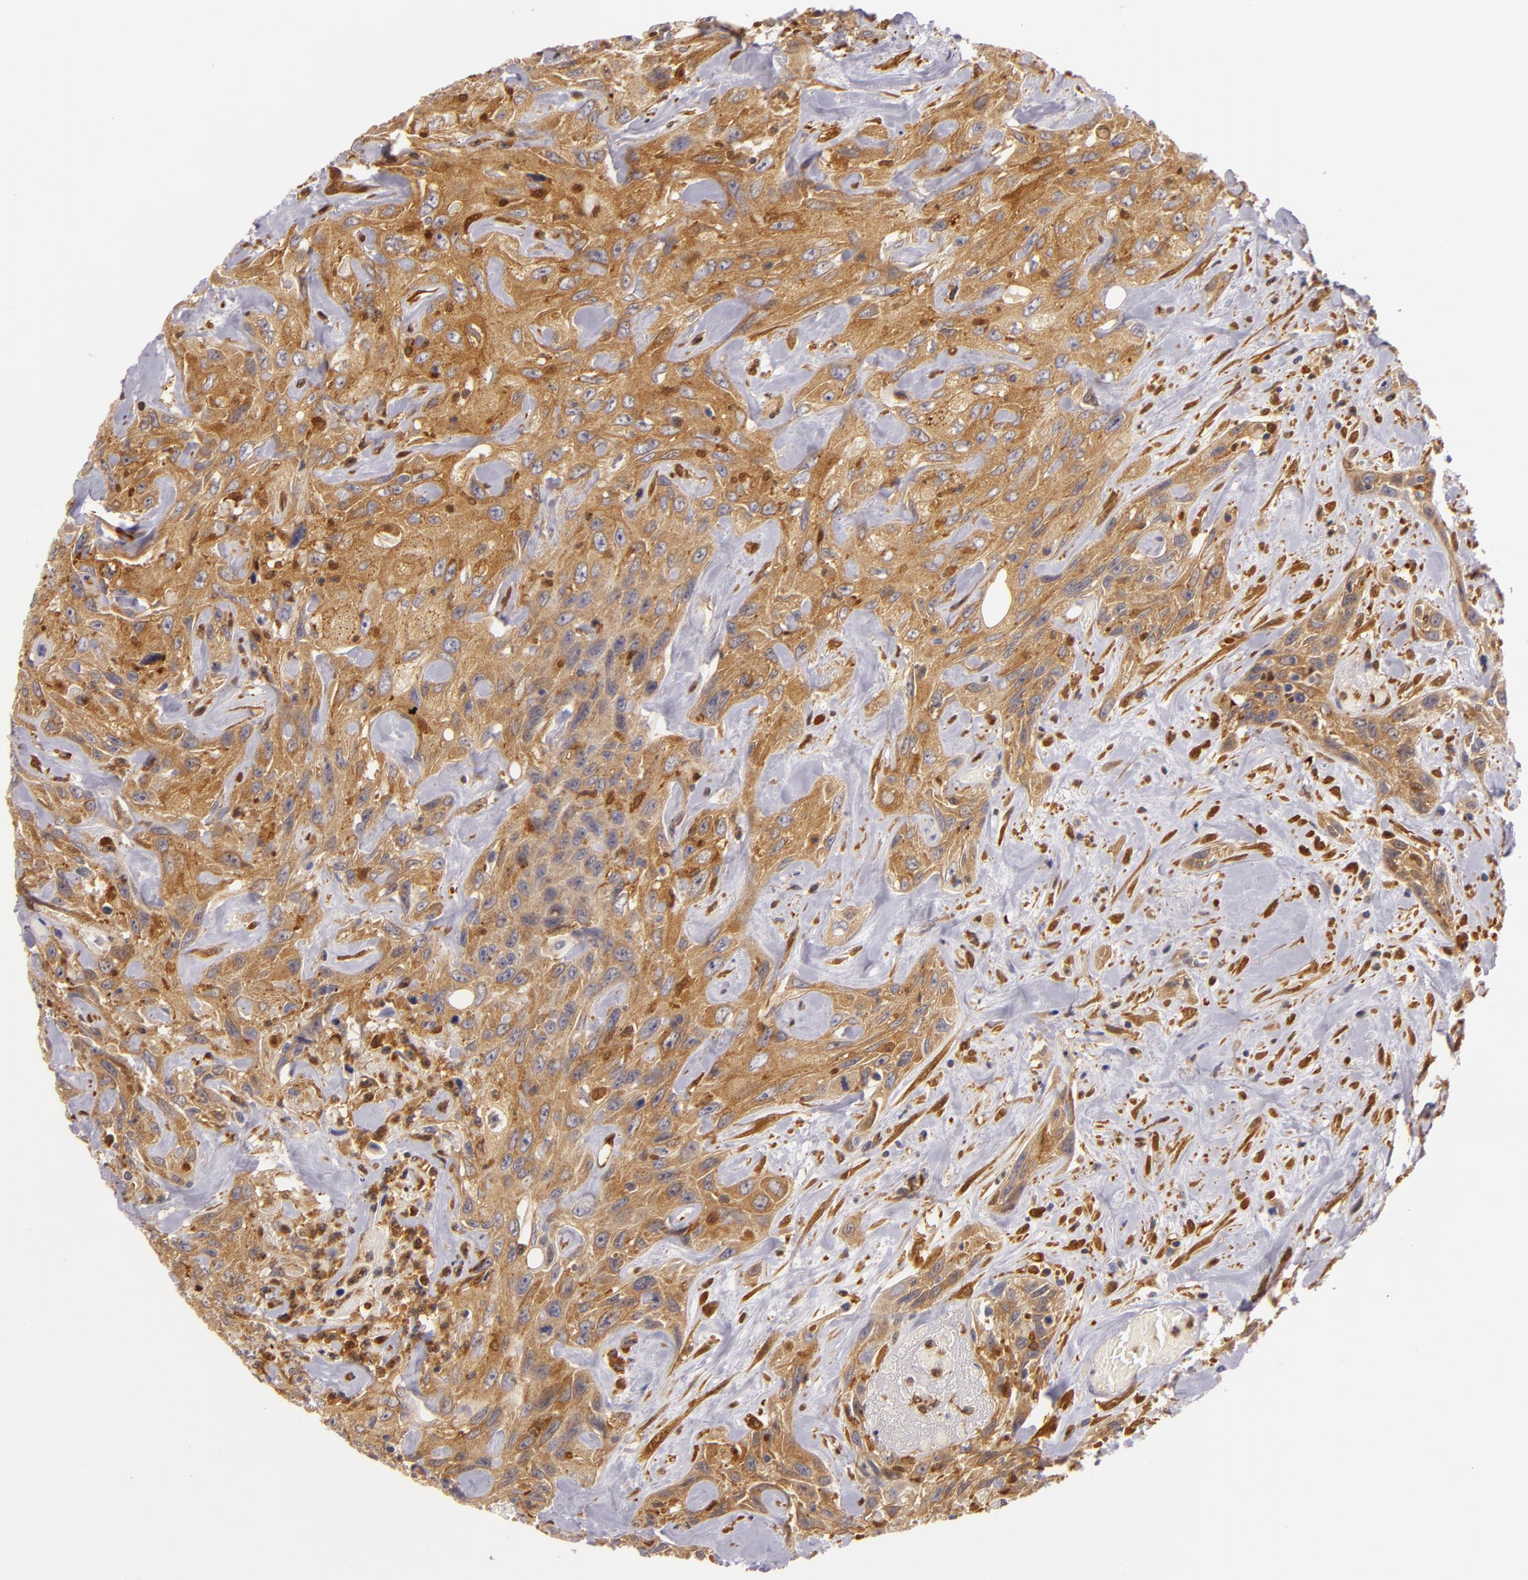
{"staining": {"intensity": "strong", "quantity": ">75%", "location": "cytoplasmic/membranous"}, "tissue": "urothelial cancer", "cell_type": "Tumor cells", "image_type": "cancer", "snomed": [{"axis": "morphology", "description": "Urothelial carcinoma, High grade"}, {"axis": "topography", "description": "Urinary bladder"}], "caption": "Protein analysis of urothelial carcinoma (high-grade) tissue displays strong cytoplasmic/membranous expression in about >75% of tumor cells.", "gene": "TOM1", "patient": {"sex": "female", "age": 84}}